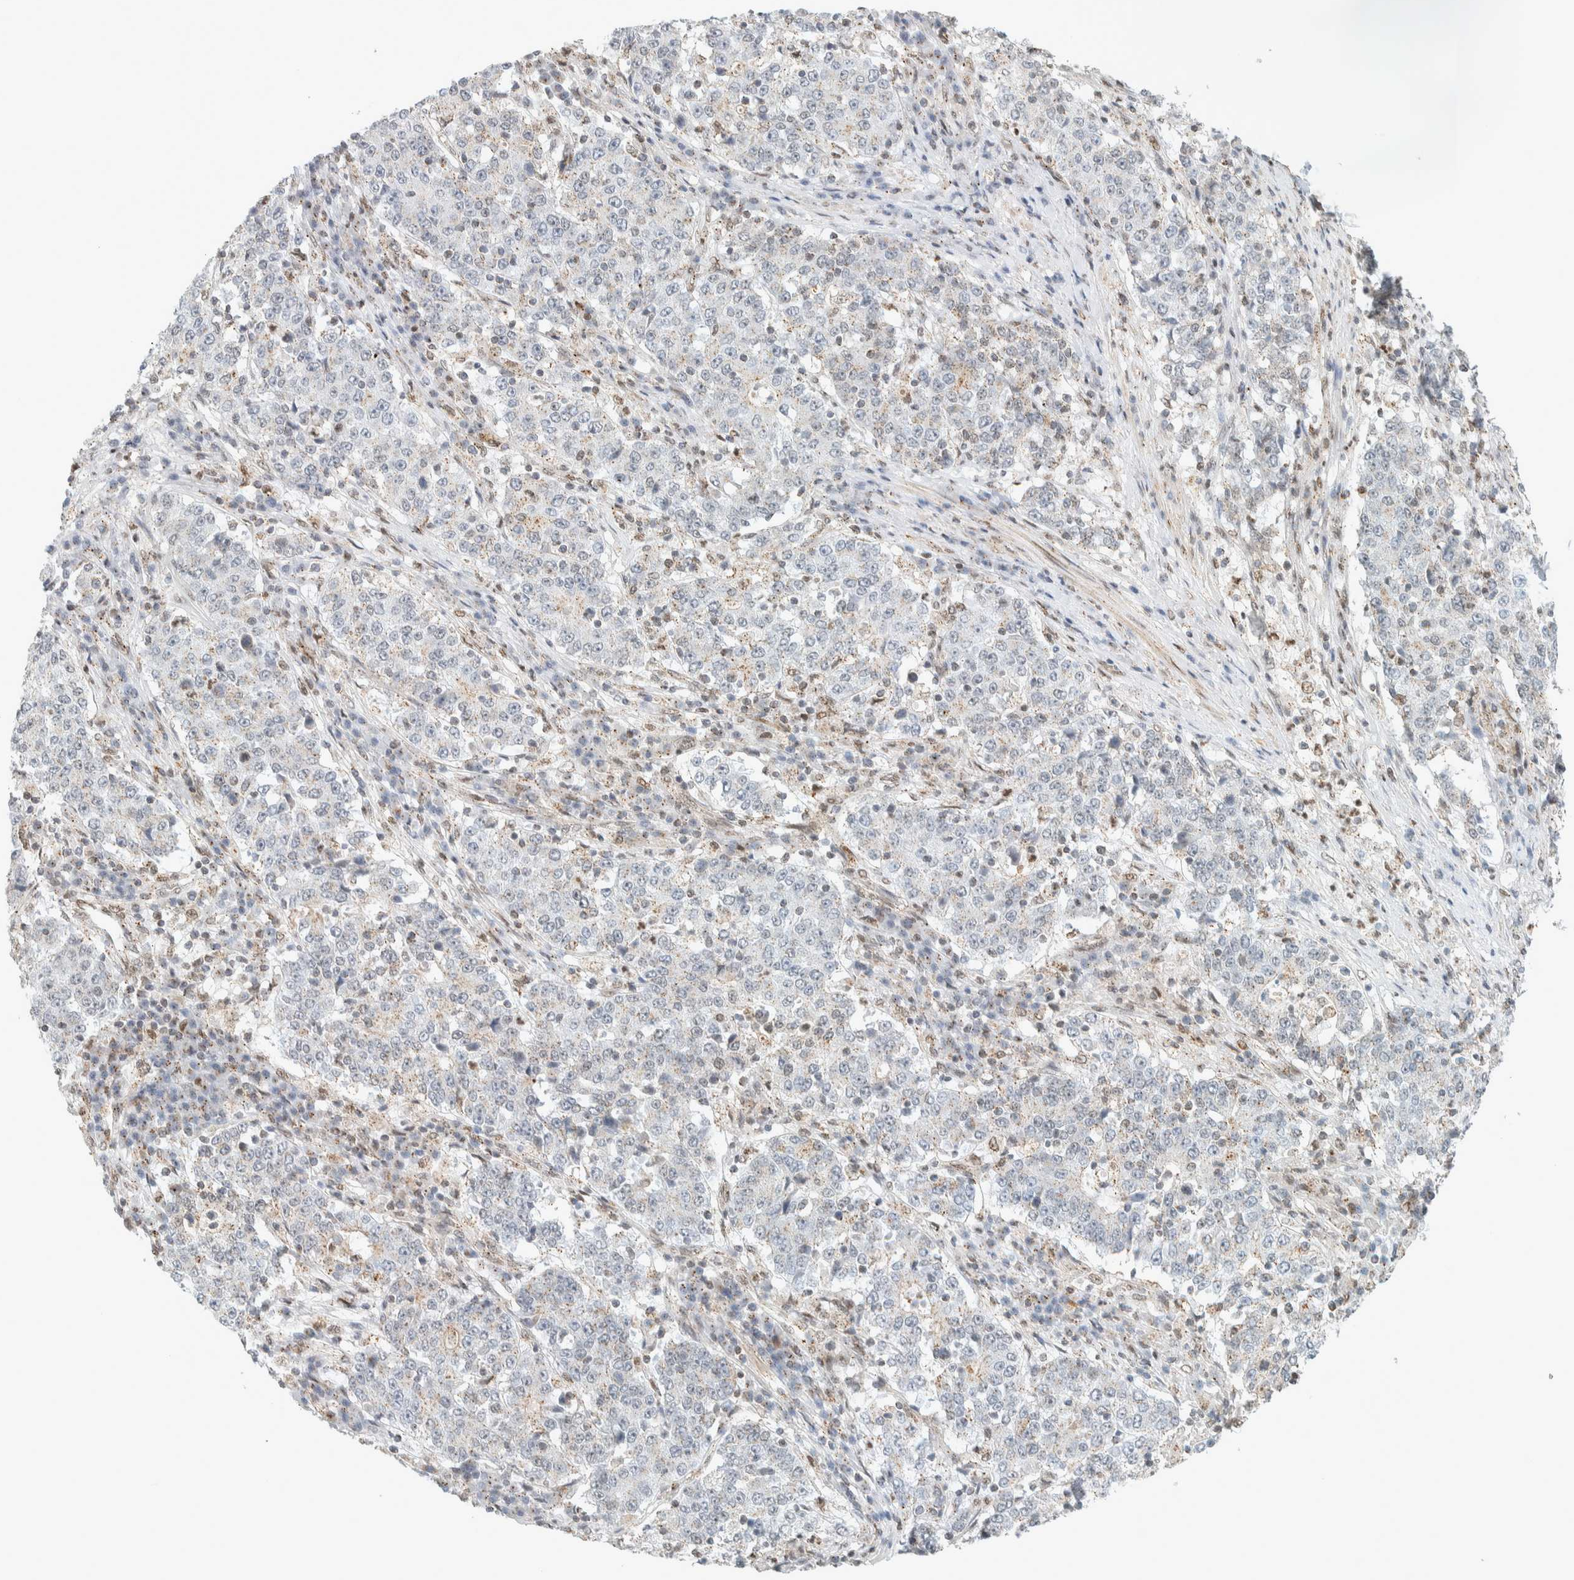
{"staining": {"intensity": "weak", "quantity": "<25%", "location": "cytoplasmic/membranous"}, "tissue": "stomach cancer", "cell_type": "Tumor cells", "image_type": "cancer", "snomed": [{"axis": "morphology", "description": "Adenocarcinoma, NOS"}, {"axis": "topography", "description": "Stomach"}], "caption": "Tumor cells are negative for brown protein staining in adenocarcinoma (stomach).", "gene": "TFE3", "patient": {"sex": "male", "age": 59}}